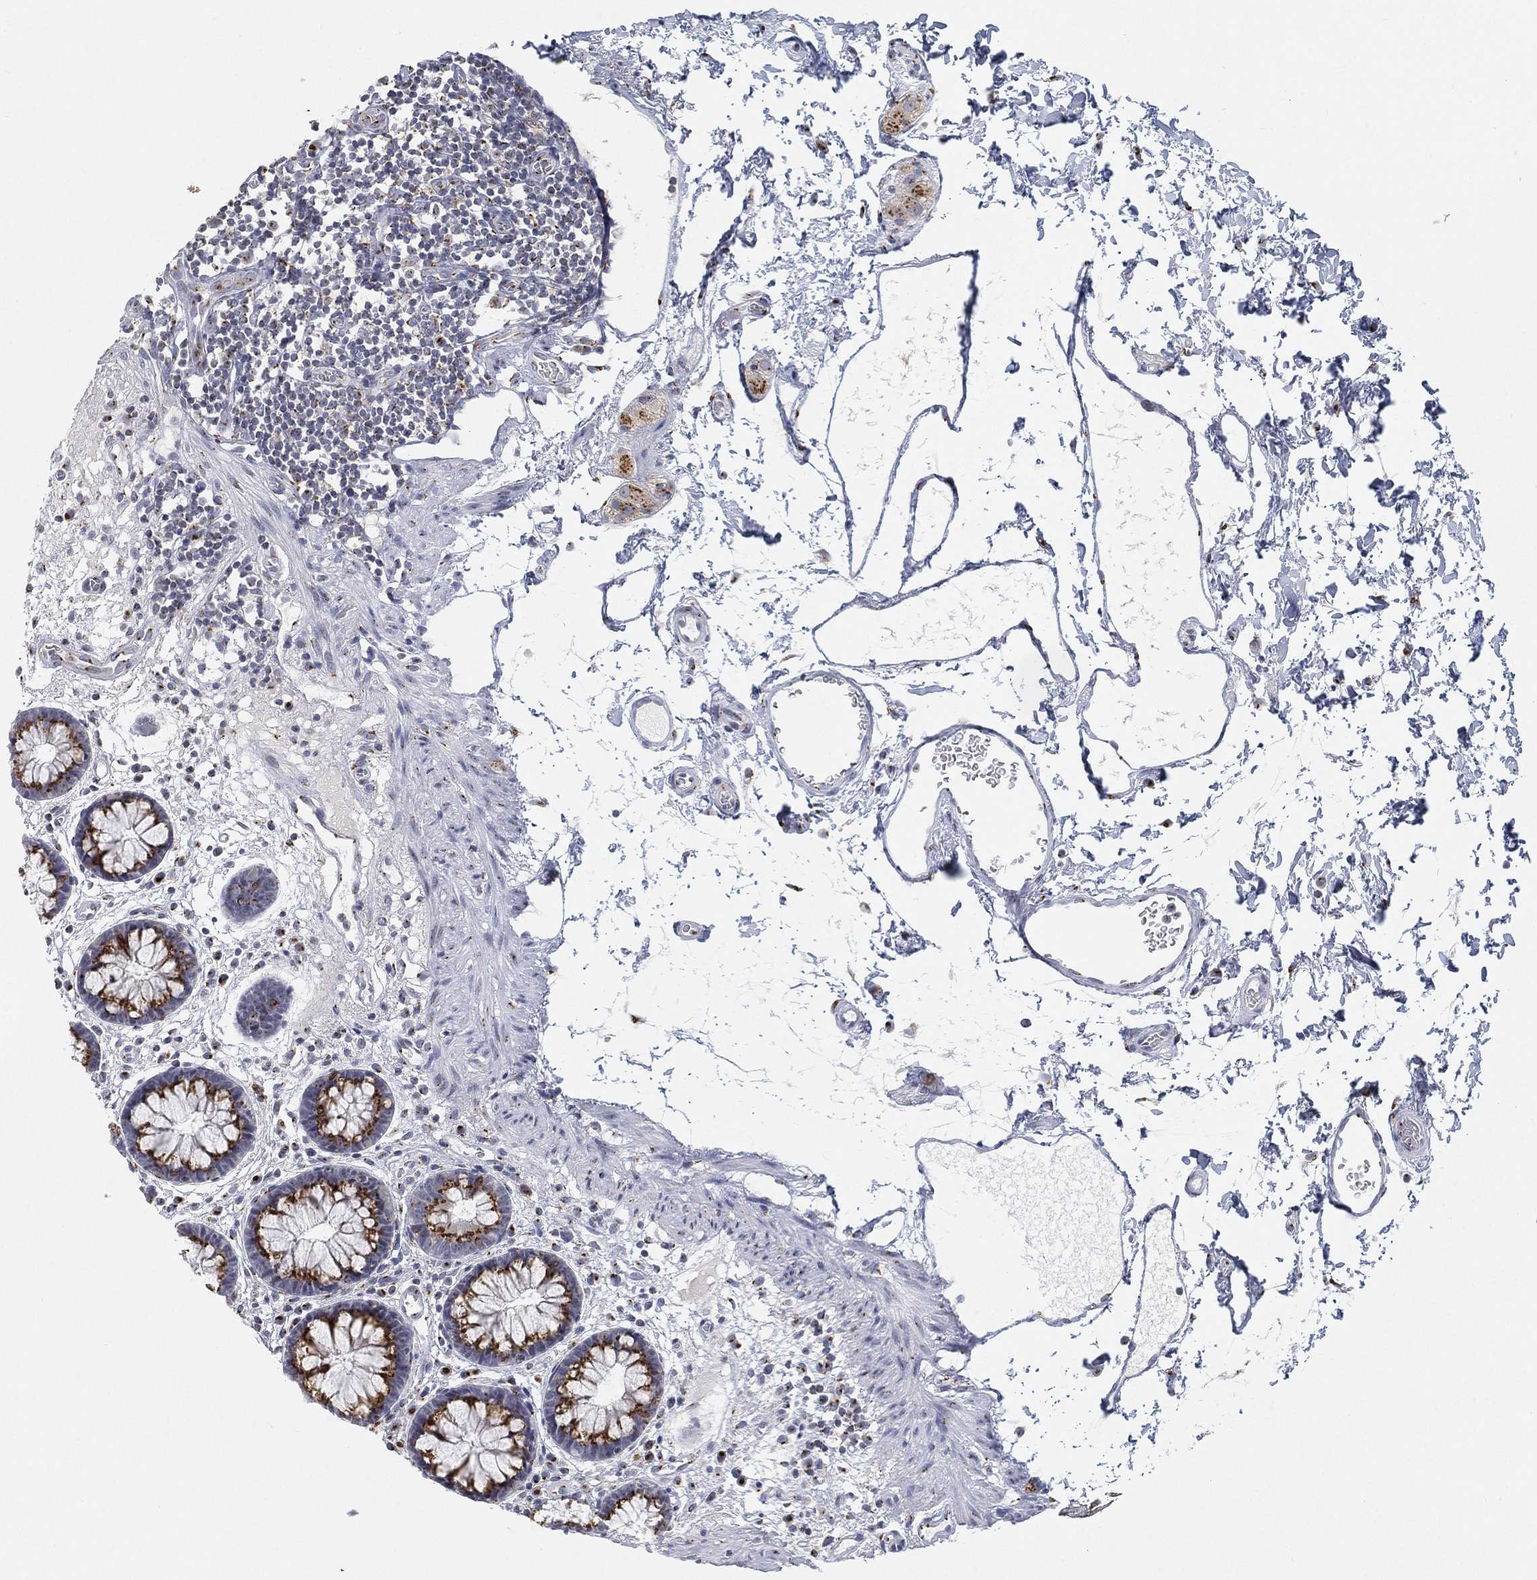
{"staining": {"intensity": "negative", "quantity": "none", "location": "none"}, "tissue": "colon", "cell_type": "Endothelial cells", "image_type": "normal", "snomed": [{"axis": "morphology", "description": "Normal tissue, NOS"}, {"axis": "topography", "description": "Colon"}], "caption": "Immunohistochemical staining of normal human colon demonstrates no significant positivity in endothelial cells. (IHC, brightfield microscopy, high magnification).", "gene": "TICAM1", "patient": {"sex": "male", "age": 76}}